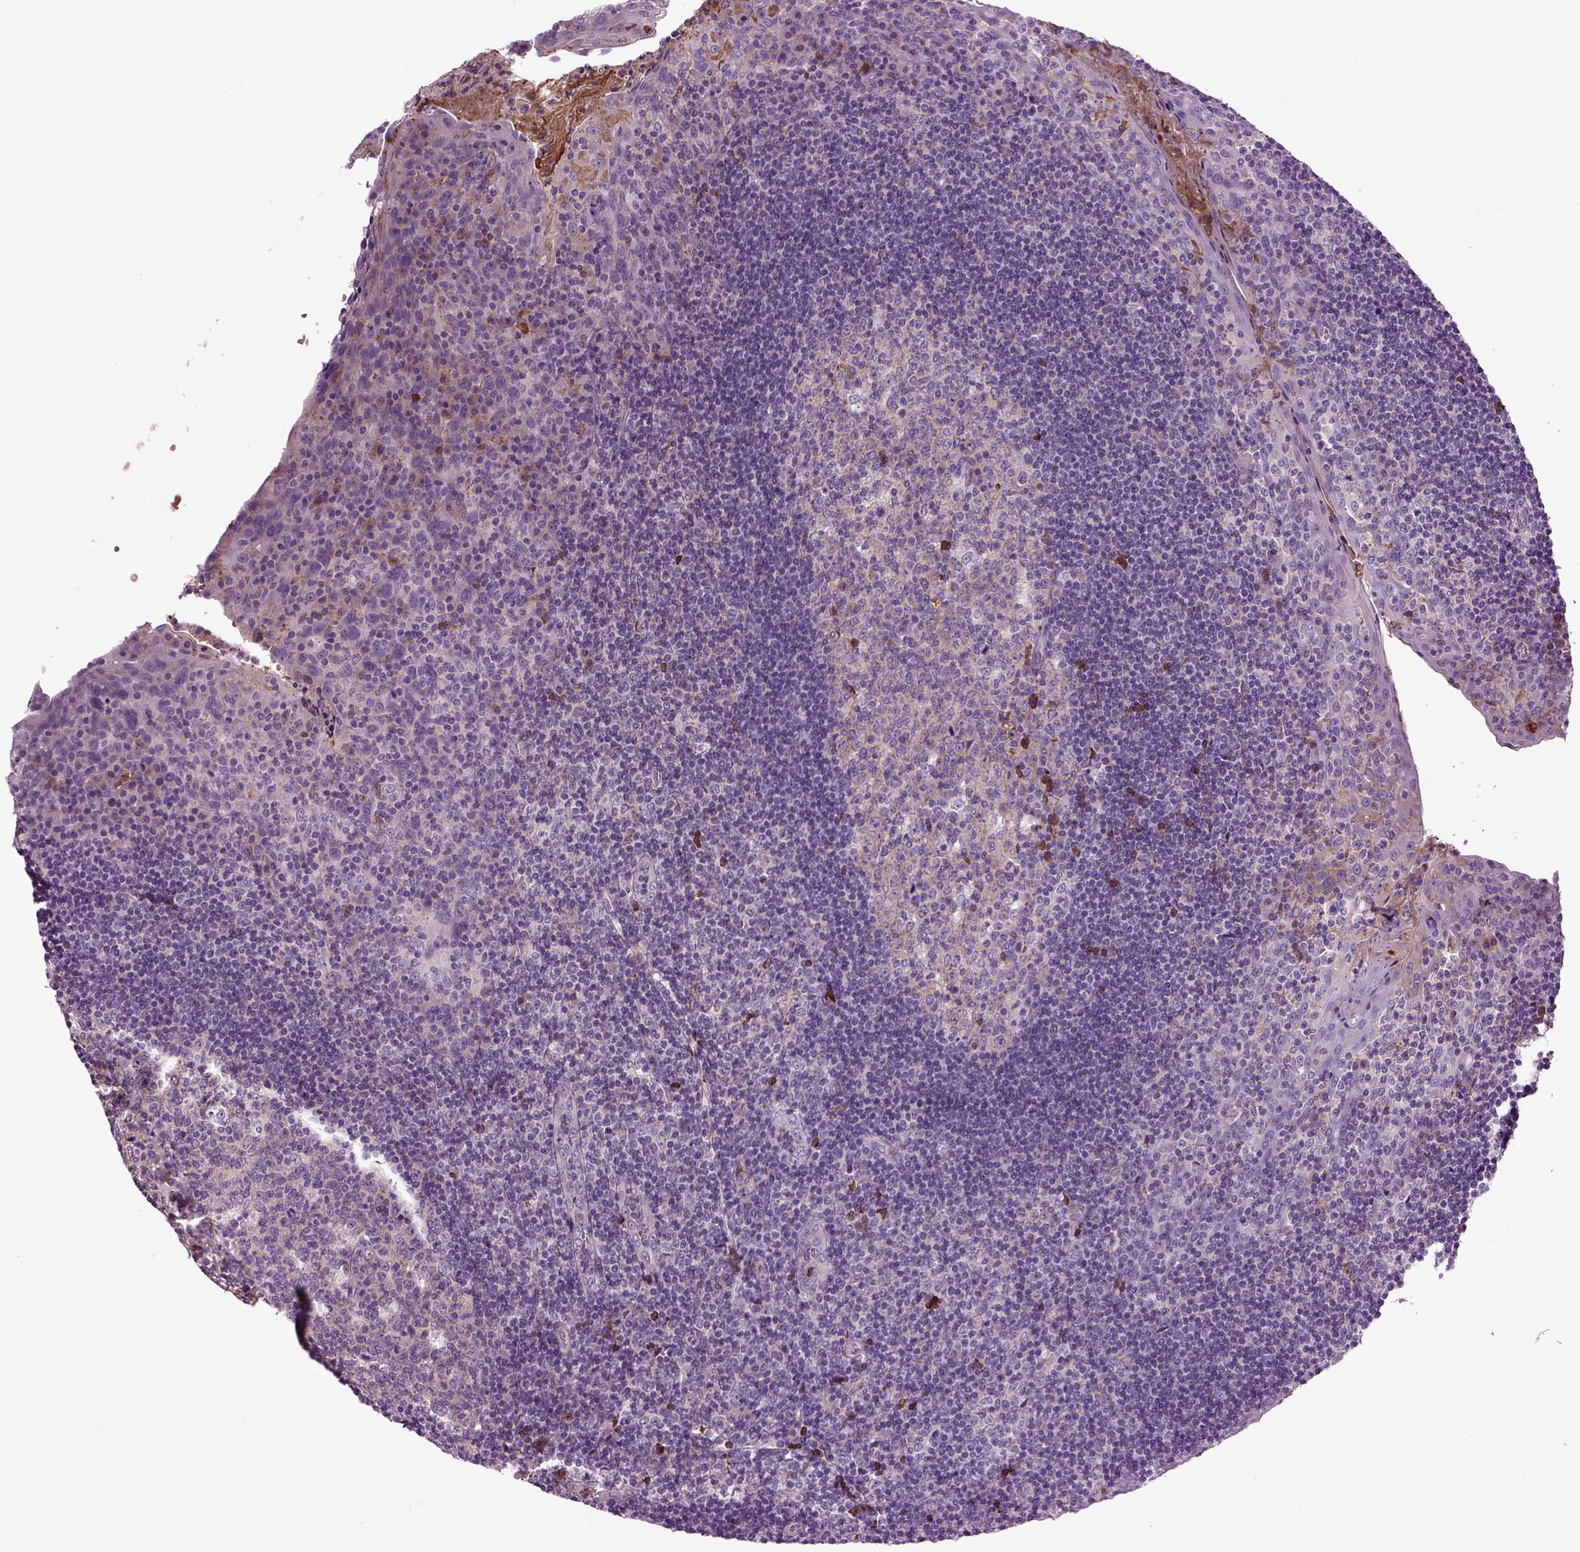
{"staining": {"intensity": "strong", "quantity": "<25%", "location": "cytoplasmic/membranous"}, "tissue": "tonsil", "cell_type": "Germinal center cells", "image_type": "normal", "snomed": [{"axis": "morphology", "description": "Normal tissue, NOS"}, {"axis": "topography", "description": "Tonsil"}], "caption": "DAB (3,3'-diaminobenzidine) immunohistochemical staining of unremarkable human tonsil demonstrates strong cytoplasmic/membranous protein positivity in approximately <25% of germinal center cells. (Stains: DAB in brown, nuclei in blue, Microscopy: brightfield microscopy at high magnification).", "gene": "SPON1", "patient": {"sex": "male", "age": 17}}